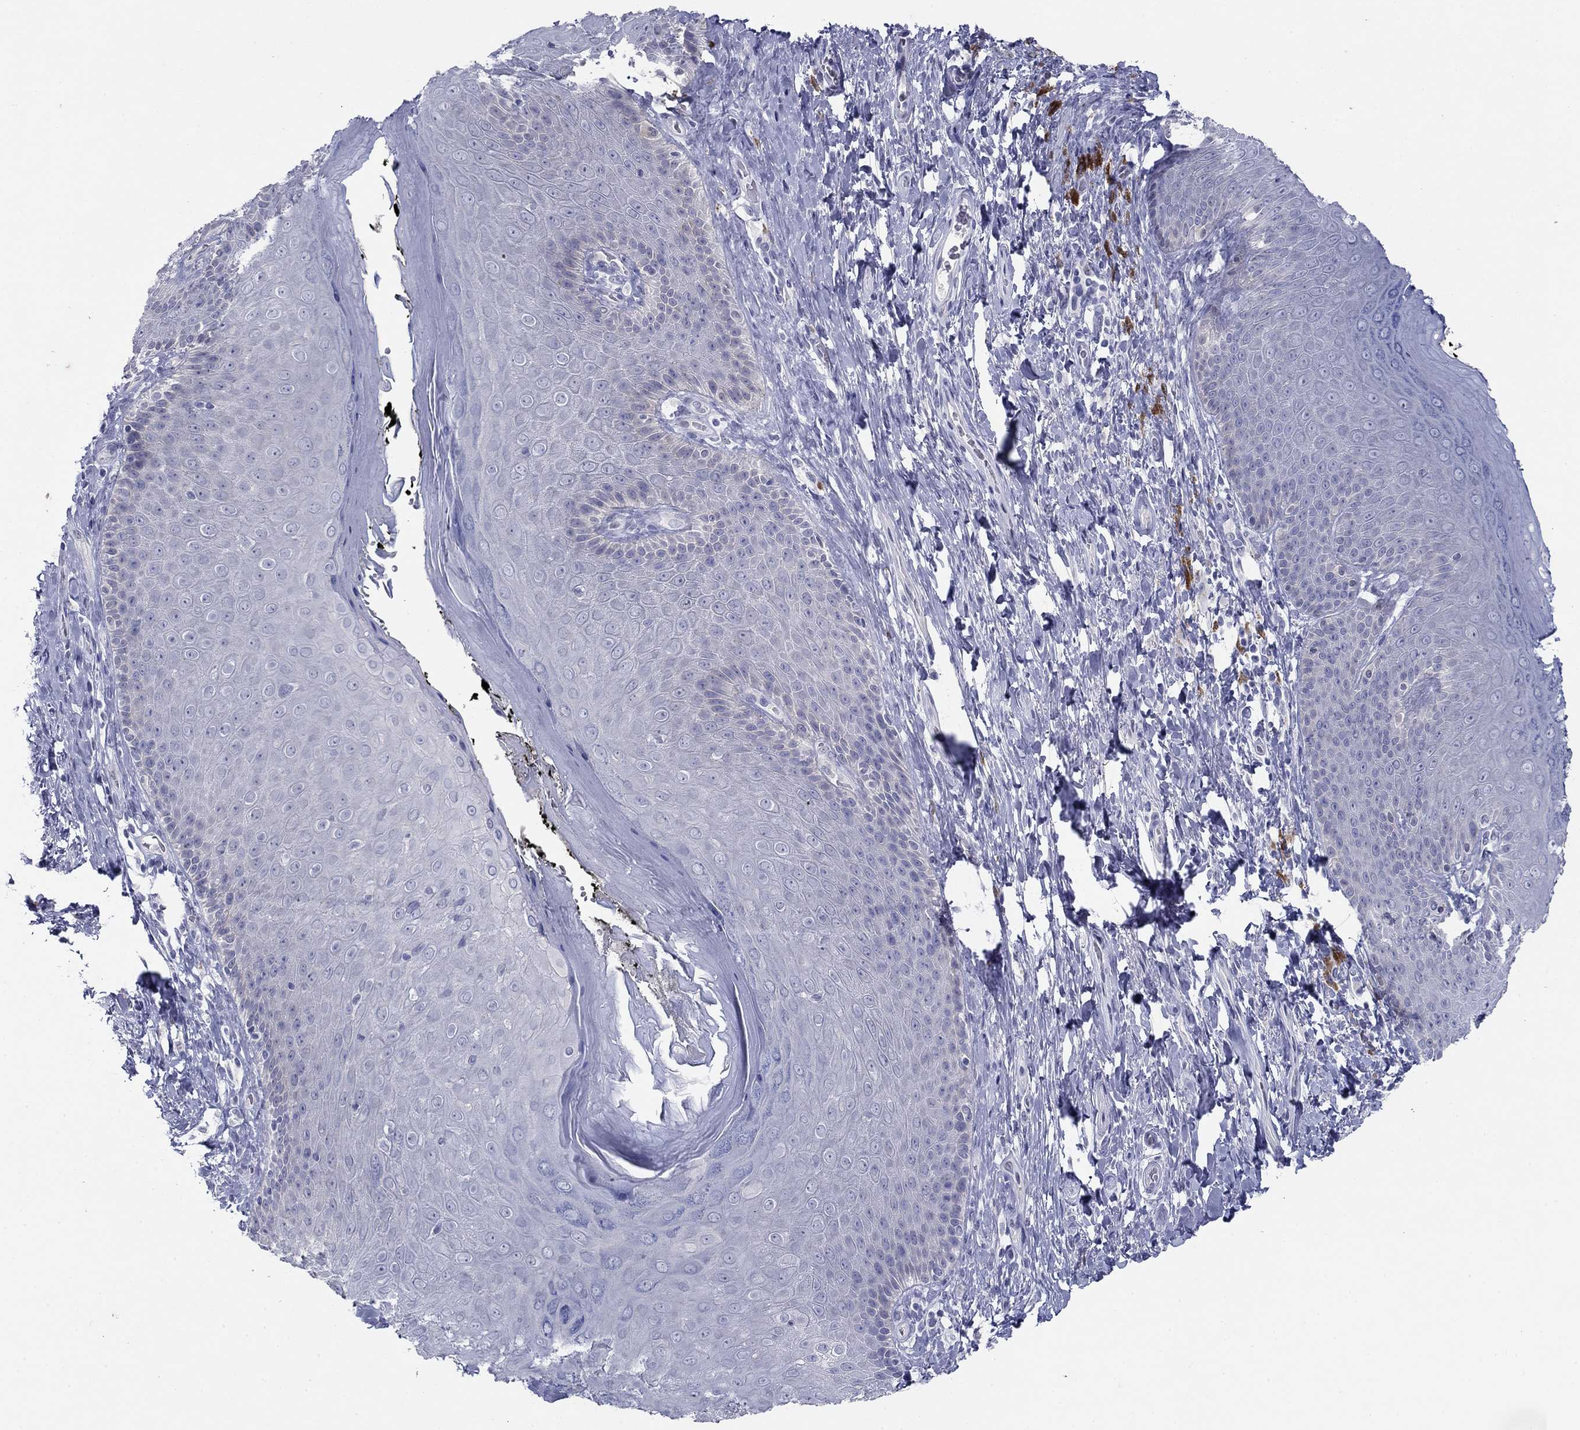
{"staining": {"intensity": "negative", "quantity": "none", "location": "none"}, "tissue": "skin", "cell_type": "Epidermal cells", "image_type": "normal", "snomed": [{"axis": "morphology", "description": "Normal tissue, NOS"}, {"axis": "topography", "description": "Skeletal muscle"}, {"axis": "topography", "description": "Anal"}, {"axis": "topography", "description": "Peripheral nerve tissue"}], "caption": "An immunohistochemistry (IHC) photomicrograph of benign skin is shown. There is no staining in epidermal cells of skin. The staining is performed using DAB brown chromogen with nuclei counter-stained in using hematoxylin.", "gene": "PLS1", "patient": {"sex": "male", "age": 53}}